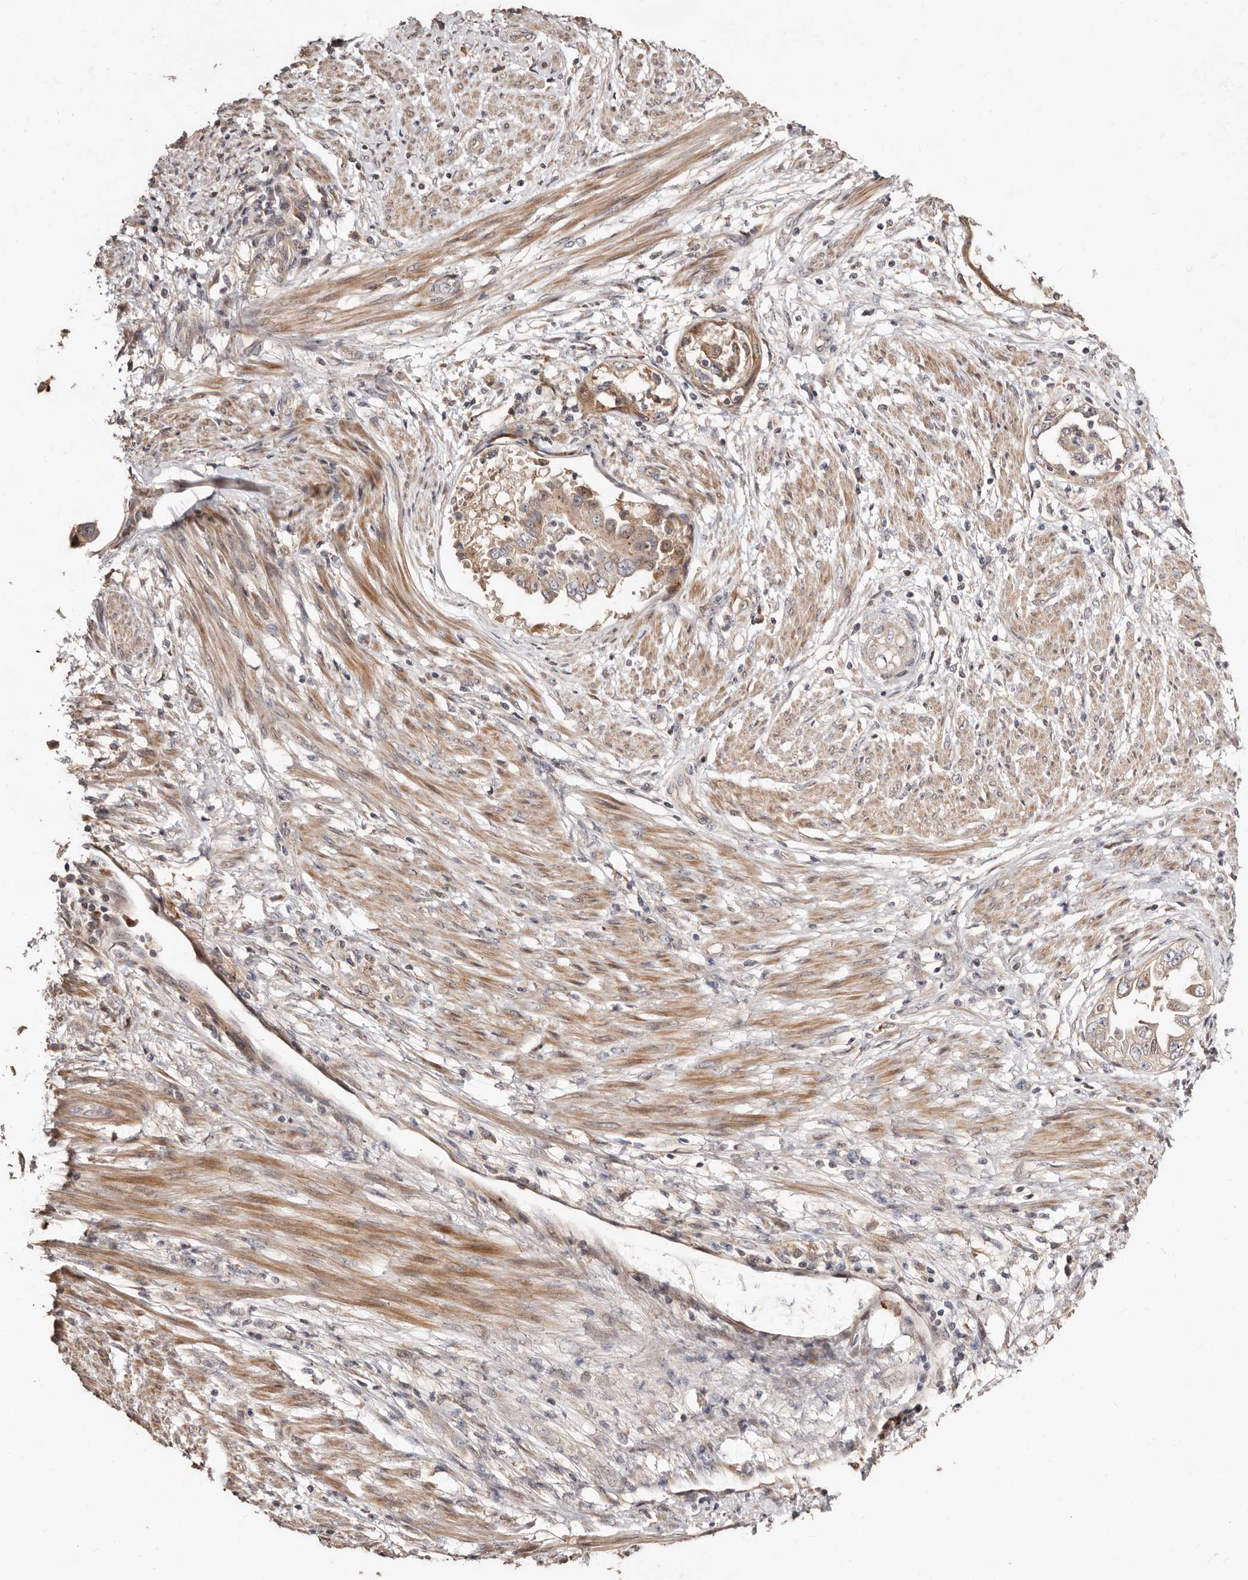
{"staining": {"intensity": "weak", "quantity": ">75%", "location": "cytoplasmic/membranous"}, "tissue": "endometrial cancer", "cell_type": "Tumor cells", "image_type": "cancer", "snomed": [{"axis": "morphology", "description": "Adenocarcinoma, NOS"}, {"axis": "topography", "description": "Endometrium"}], "caption": "Protein staining of adenocarcinoma (endometrial) tissue reveals weak cytoplasmic/membranous positivity in about >75% of tumor cells.", "gene": "APOL6", "patient": {"sex": "female", "age": 85}}